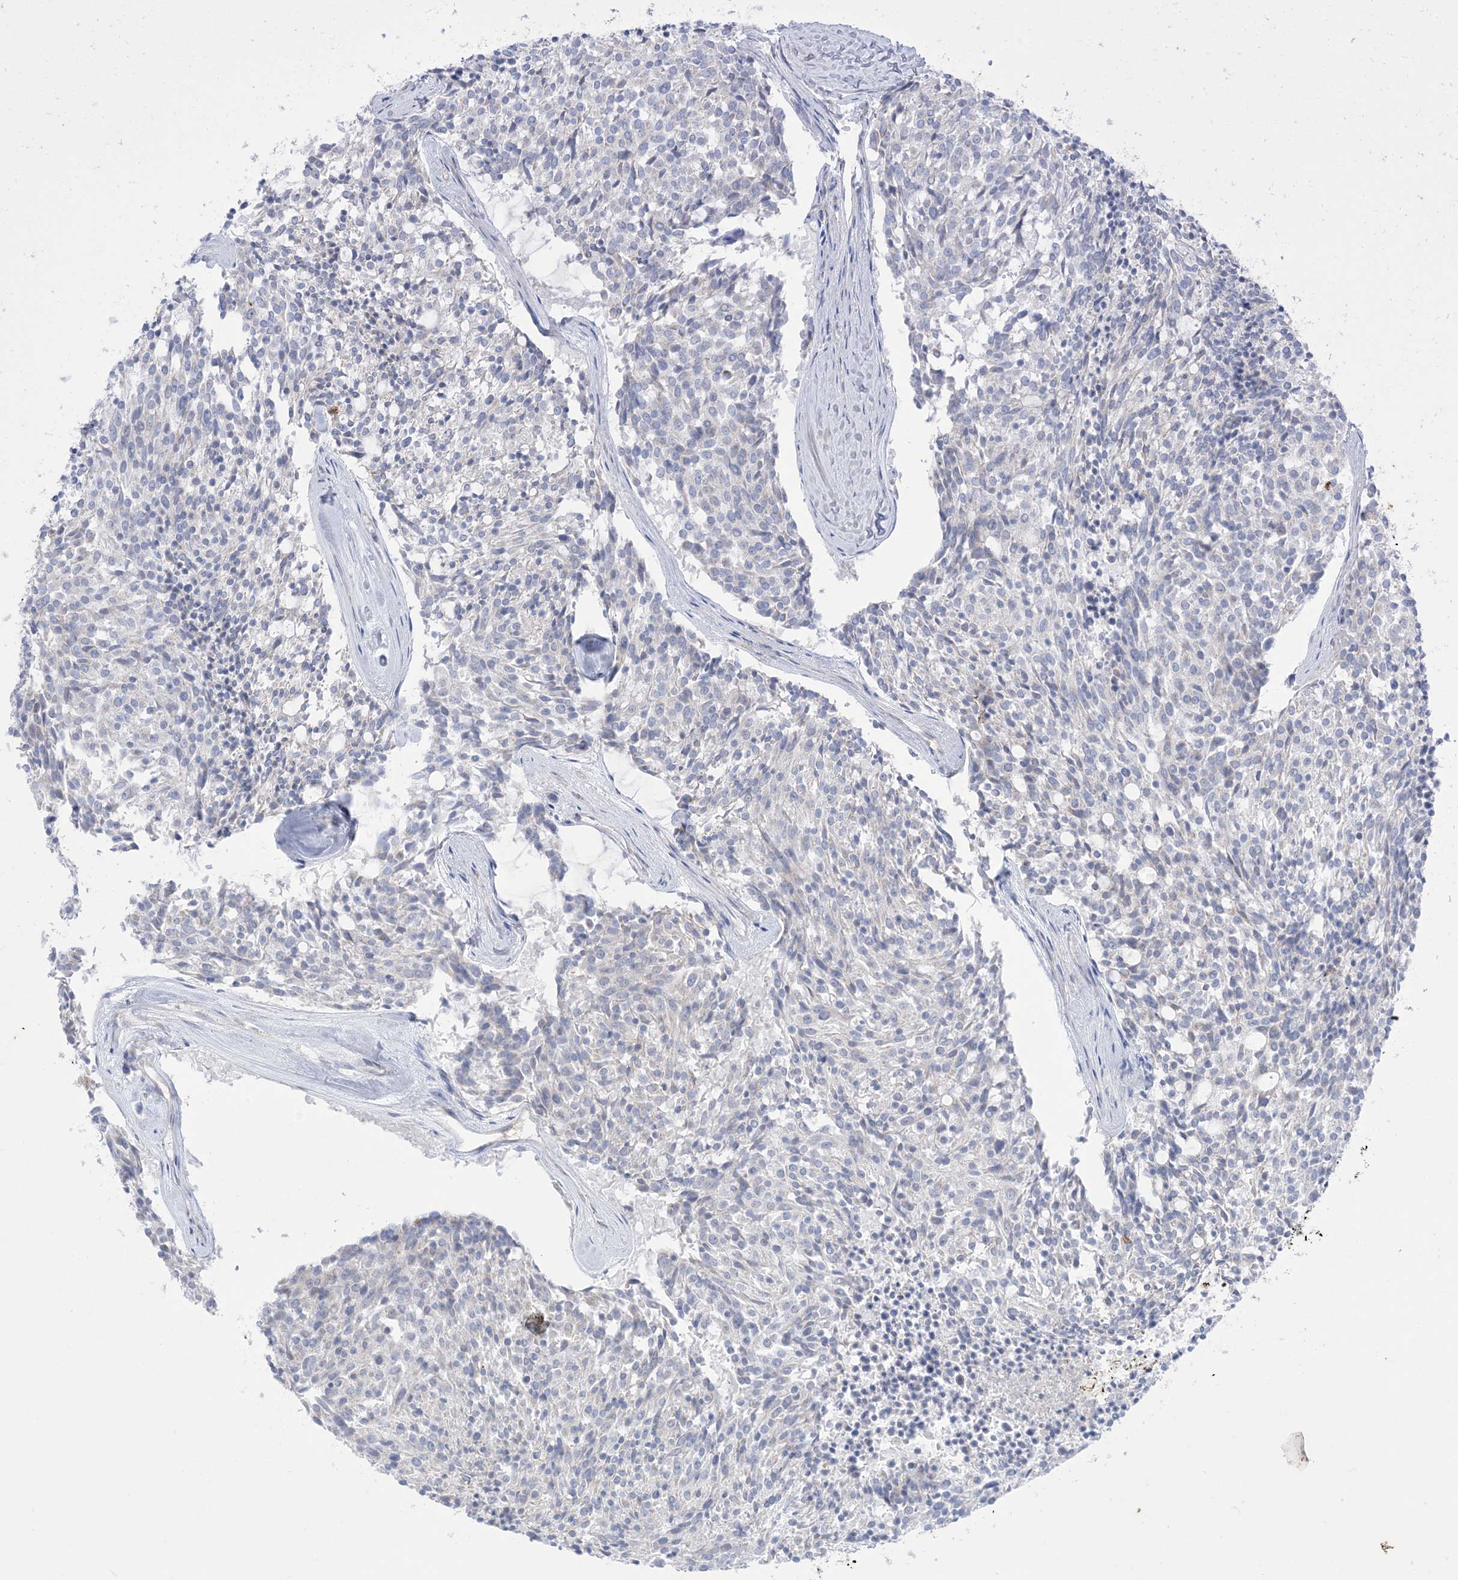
{"staining": {"intensity": "negative", "quantity": "none", "location": "none"}, "tissue": "carcinoid", "cell_type": "Tumor cells", "image_type": "cancer", "snomed": [{"axis": "morphology", "description": "Carcinoid, malignant, NOS"}, {"axis": "topography", "description": "Pancreas"}], "caption": "This photomicrograph is of malignant carcinoid stained with IHC to label a protein in brown with the nuclei are counter-stained blue. There is no expression in tumor cells.", "gene": "XIRP2", "patient": {"sex": "female", "age": 54}}